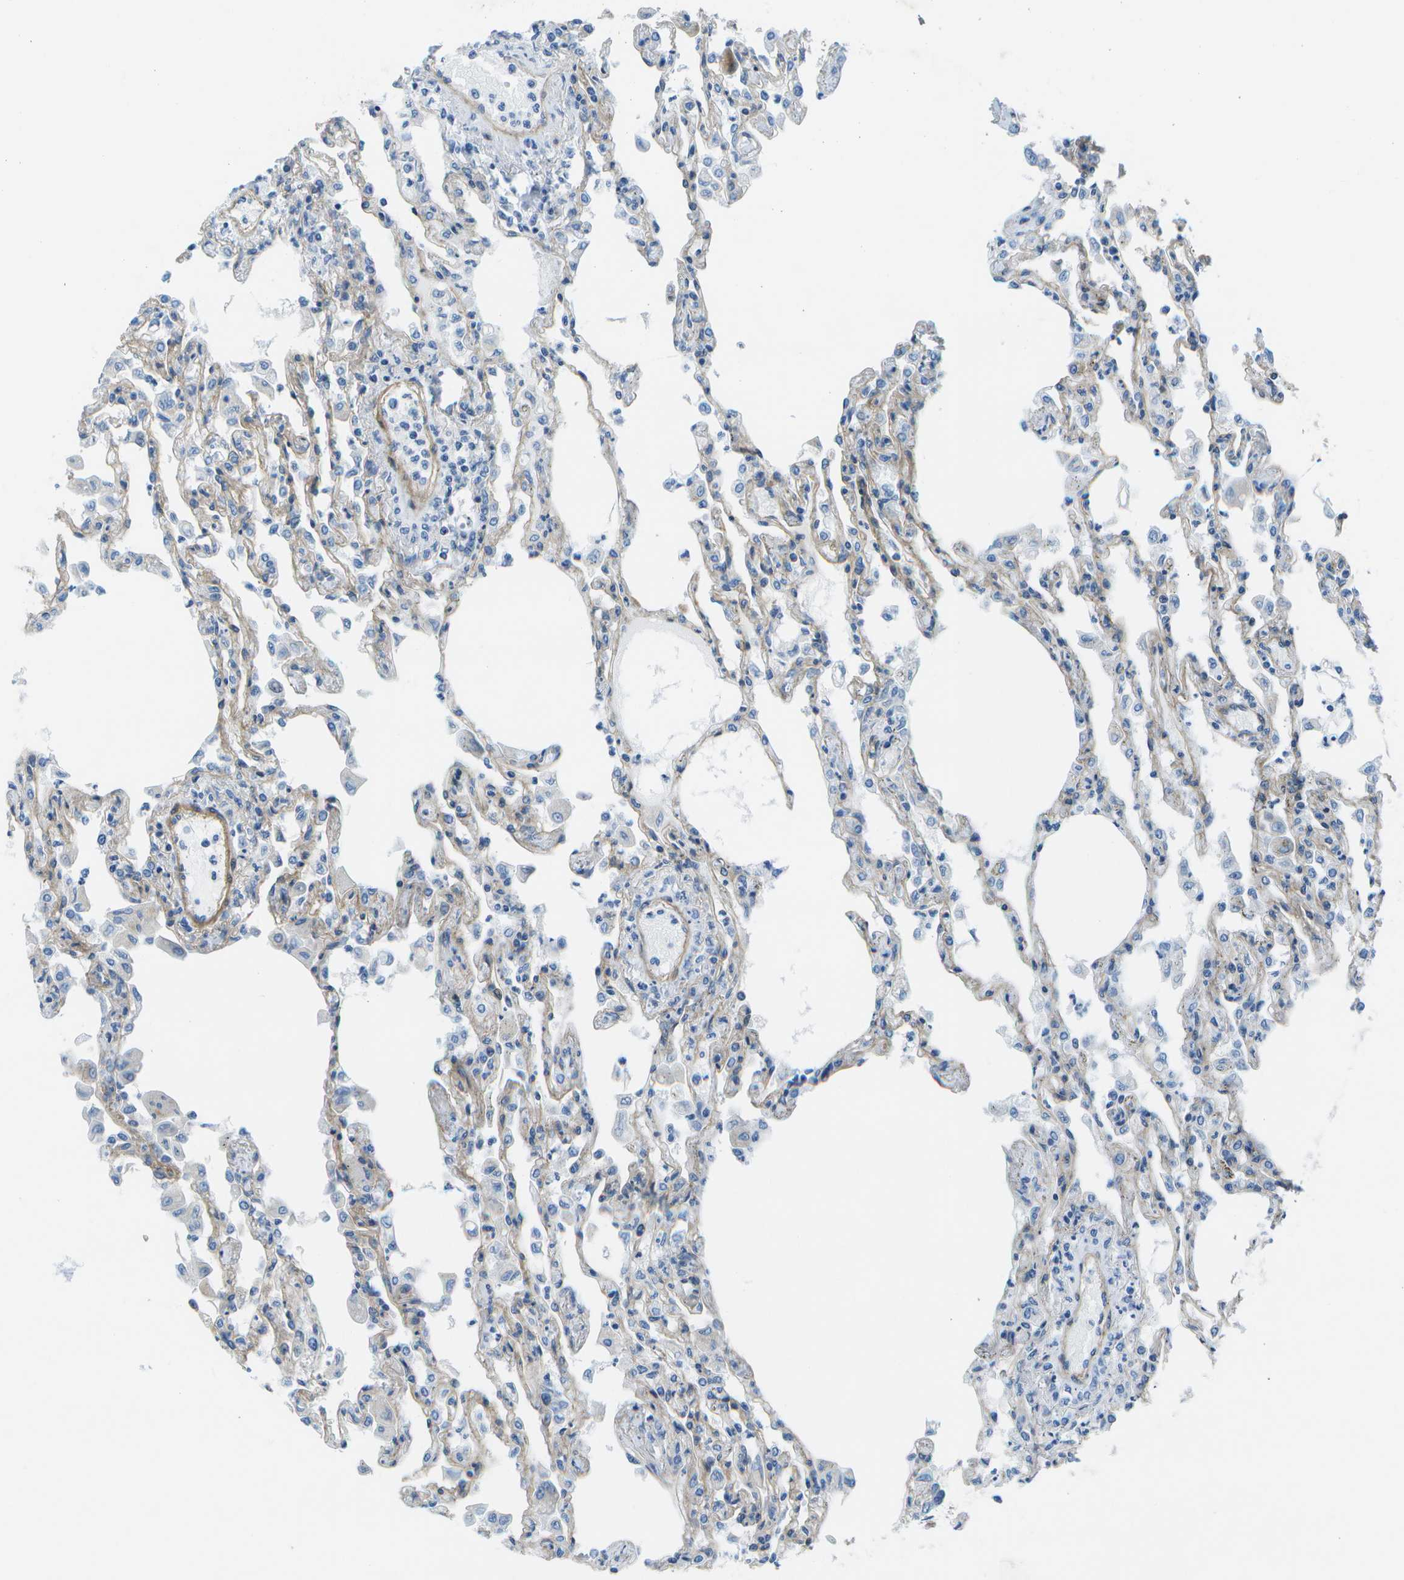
{"staining": {"intensity": "weak", "quantity": "<25%", "location": "cytoplasmic/membranous"}, "tissue": "lung", "cell_type": "Alveolar cells", "image_type": "normal", "snomed": [{"axis": "morphology", "description": "Normal tissue, NOS"}, {"axis": "topography", "description": "Bronchus"}, {"axis": "topography", "description": "Lung"}], "caption": "IHC photomicrograph of benign lung: human lung stained with DAB displays no significant protein staining in alveolar cells.", "gene": "SORBS3", "patient": {"sex": "female", "age": 49}}